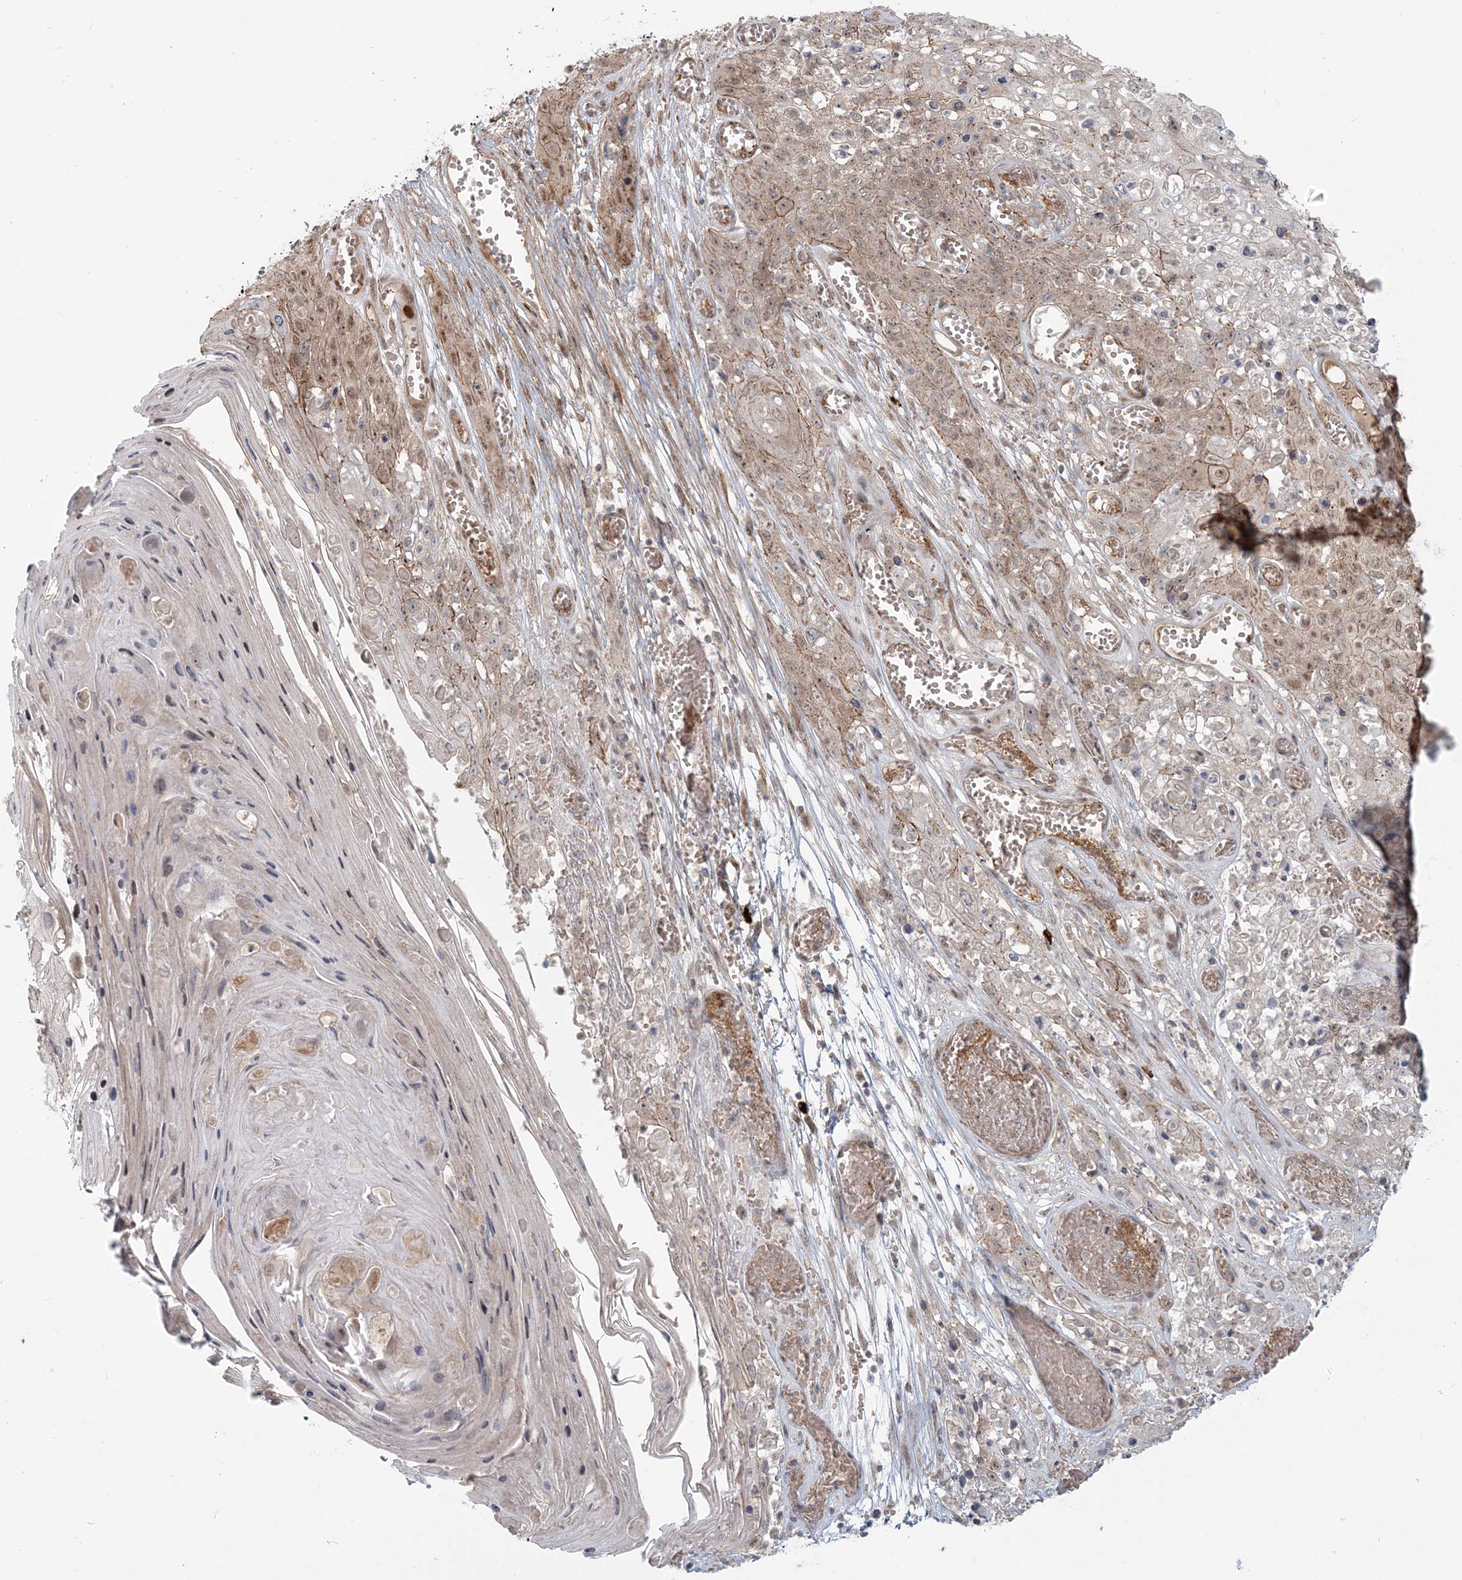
{"staining": {"intensity": "moderate", "quantity": ">75%", "location": "cytoplasmic/membranous,nuclear"}, "tissue": "skin cancer", "cell_type": "Tumor cells", "image_type": "cancer", "snomed": [{"axis": "morphology", "description": "Squamous cell carcinoma, NOS"}, {"axis": "topography", "description": "Skin"}], "caption": "Moderate cytoplasmic/membranous and nuclear protein positivity is seen in approximately >75% of tumor cells in skin cancer. (DAB (3,3'-diaminobenzidine) IHC, brown staining for protein, blue staining for nuclei).", "gene": "SH3PXD2A", "patient": {"sex": "male", "age": 55}}